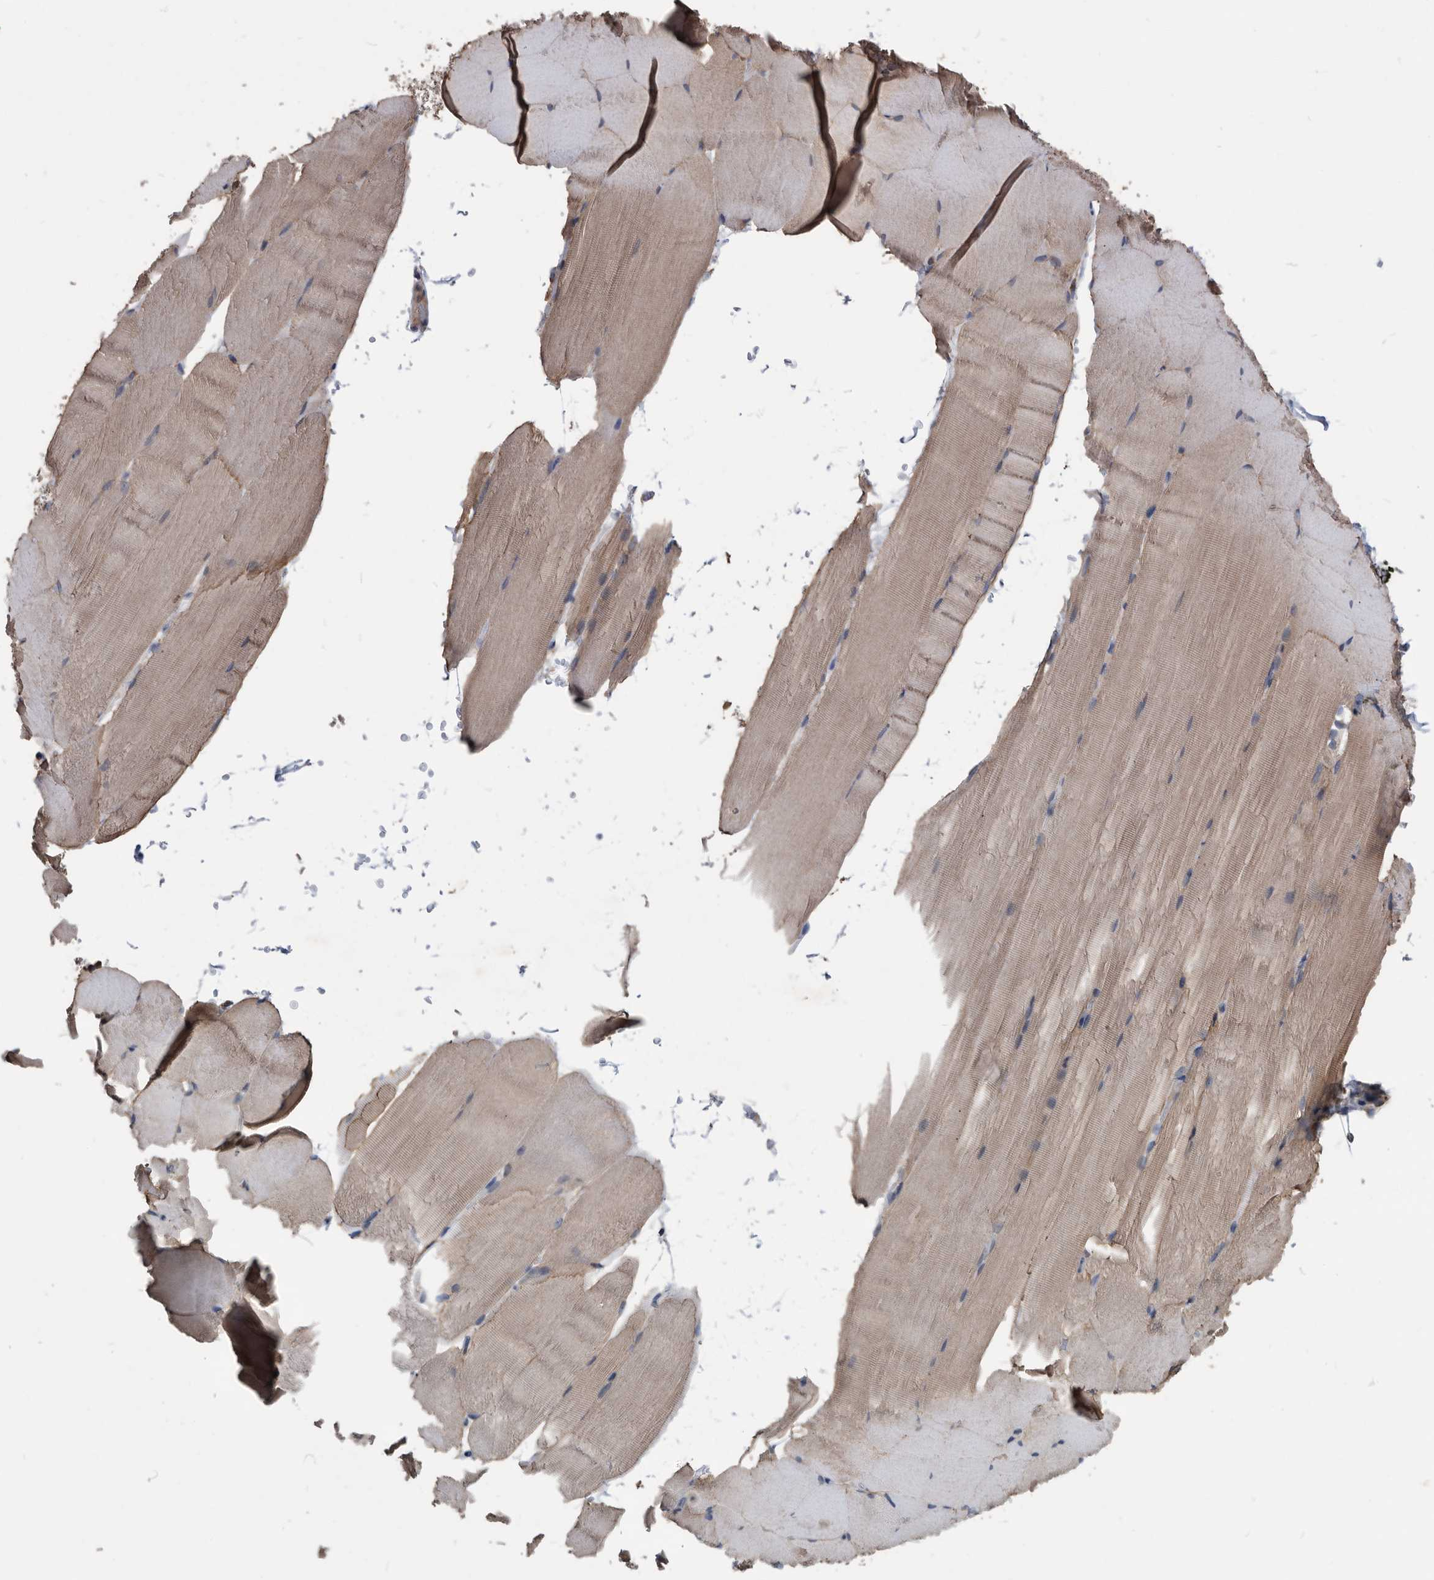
{"staining": {"intensity": "weak", "quantity": "<25%", "location": "cytoplasmic/membranous"}, "tissue": "skeletal muscle", "cell_type": "Myocytes", "image_type": "normal", "snomed": [{"axis": "morphology", "description": "Normal tissue, NOS"}, {"axis": "topography", "description": "Skeletal muscle"}, {"axis": "topography", "description": "Parathyroid gland"}], "caption": "The micrograph shows no staining of myocytes in benign skeletal muscle. (DAB immunohistochemistry, high magnification).", "gene": "NRBP1", "patient": {"sex": "female", "age": 37}}